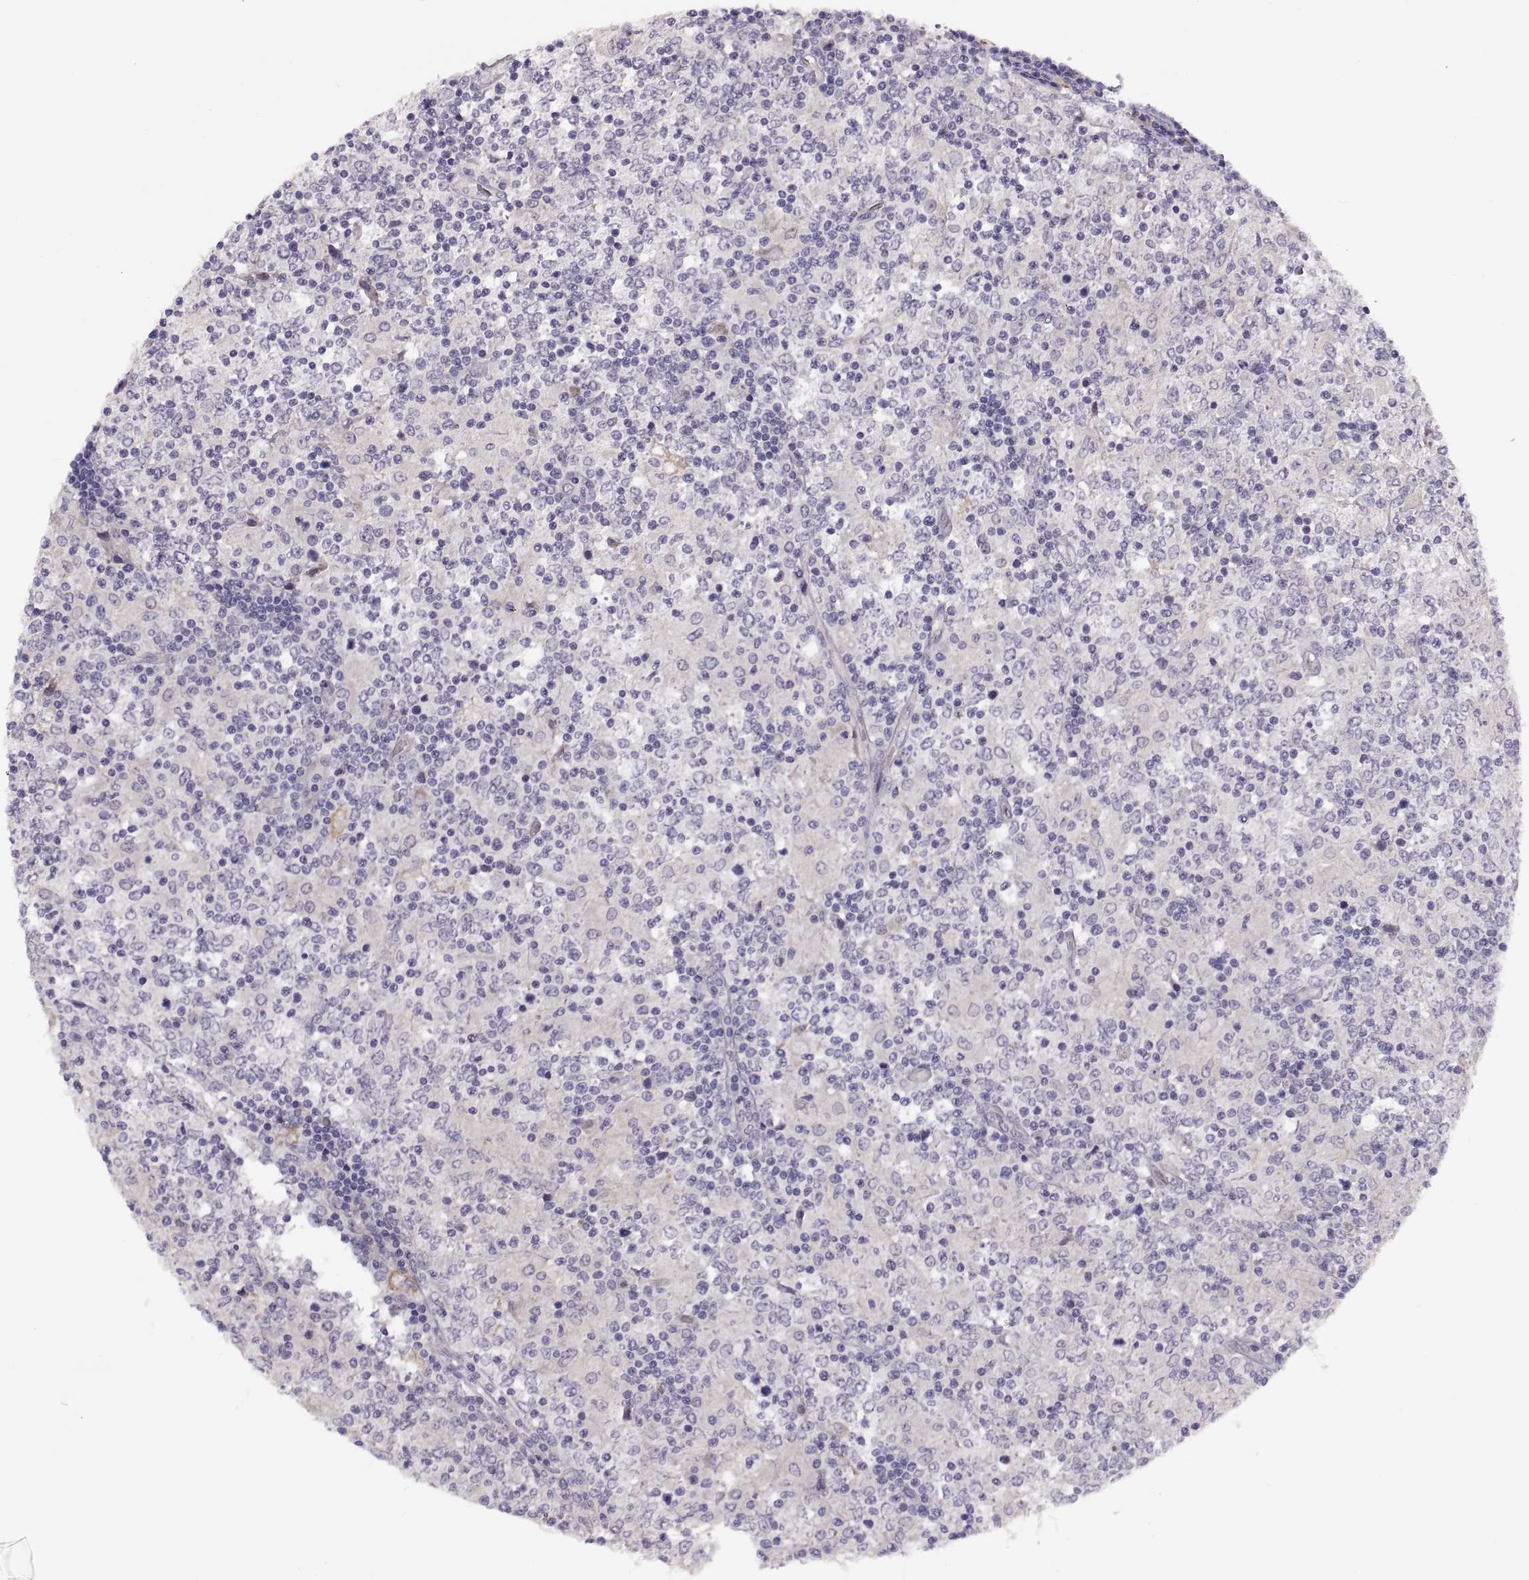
{"staining": {"intensity": "negative", "quantity": "none", "location": "none"}, "tissue": "lymphoma", "cell_type": "Tumor cells", "image_type": "cancer", "snomed": [{"axis": "morphology", "description": "Malignant lymphoma, non-Hodgkin's type, High grade"}, {"axis": "topography", "description": "Lymph node"}], "caption": "An immunohistochemistry (IHC) histopathology image of lymphoma is shown. There is no staining in tumor cells of lymphoma. (Immunohistochemistry (ihc), brightfield microscopy, high magnification).", "gene": "MEIOC", "patient": {"sex": "female", "age": 84}}